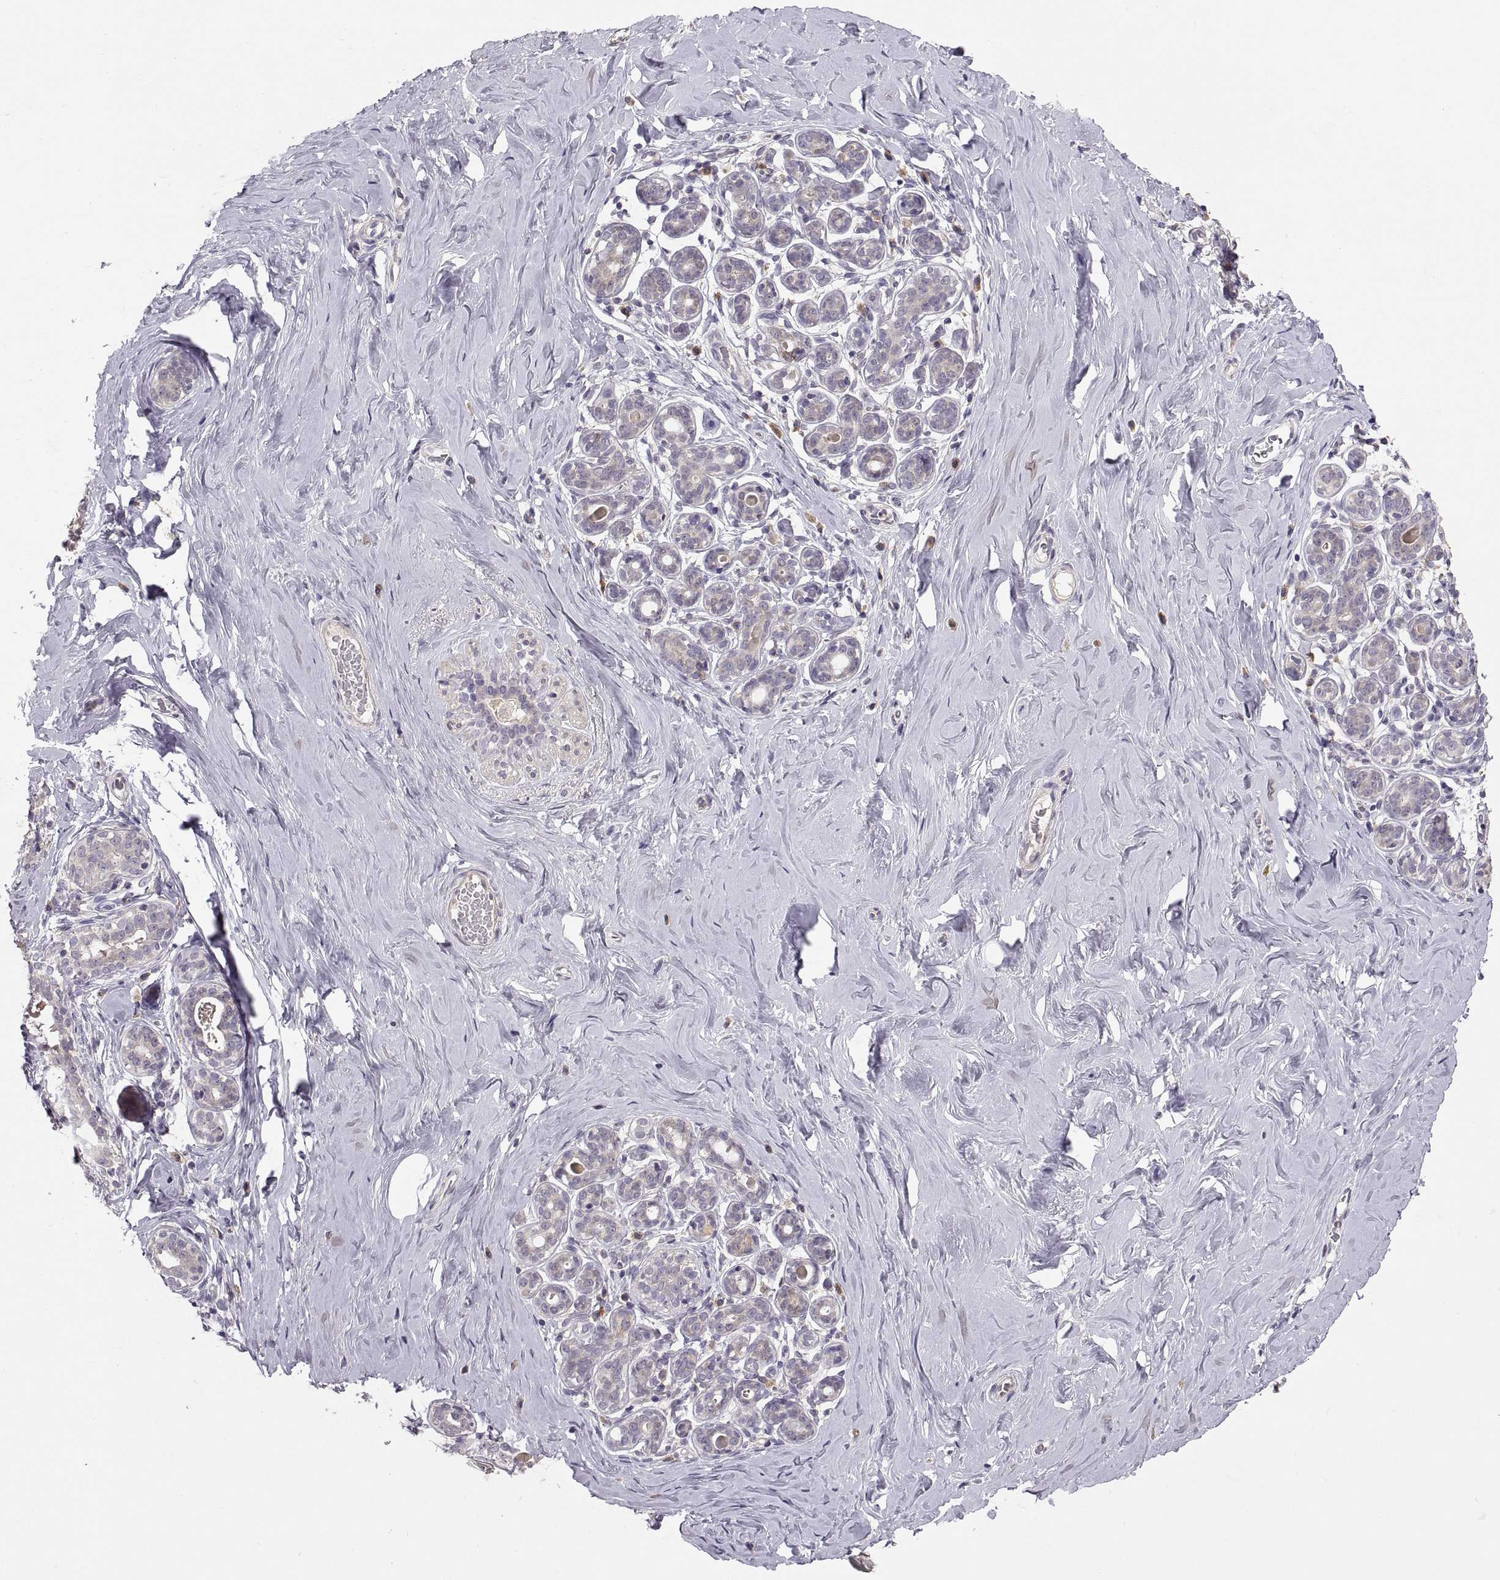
{"staining": {"intensity": "negative", "quantity": "none", "location": "none"}, "tissue": "breast", "cell_type": "Adipocytes", "image_type": "normal", "snomed": [{"axis": "morphology", "description": "Normal tissue, NOS"}, {"axis": "topography", "description": "Skin"}, {"axis": "topography", "description": "Breast"}], "caption": "An immunohistochemistry micrograph of normal breast is shown. There is no staining in adipocytes of breast.", "gene": "HMGCR", "patient": {"sex": "female", "age": 43}}